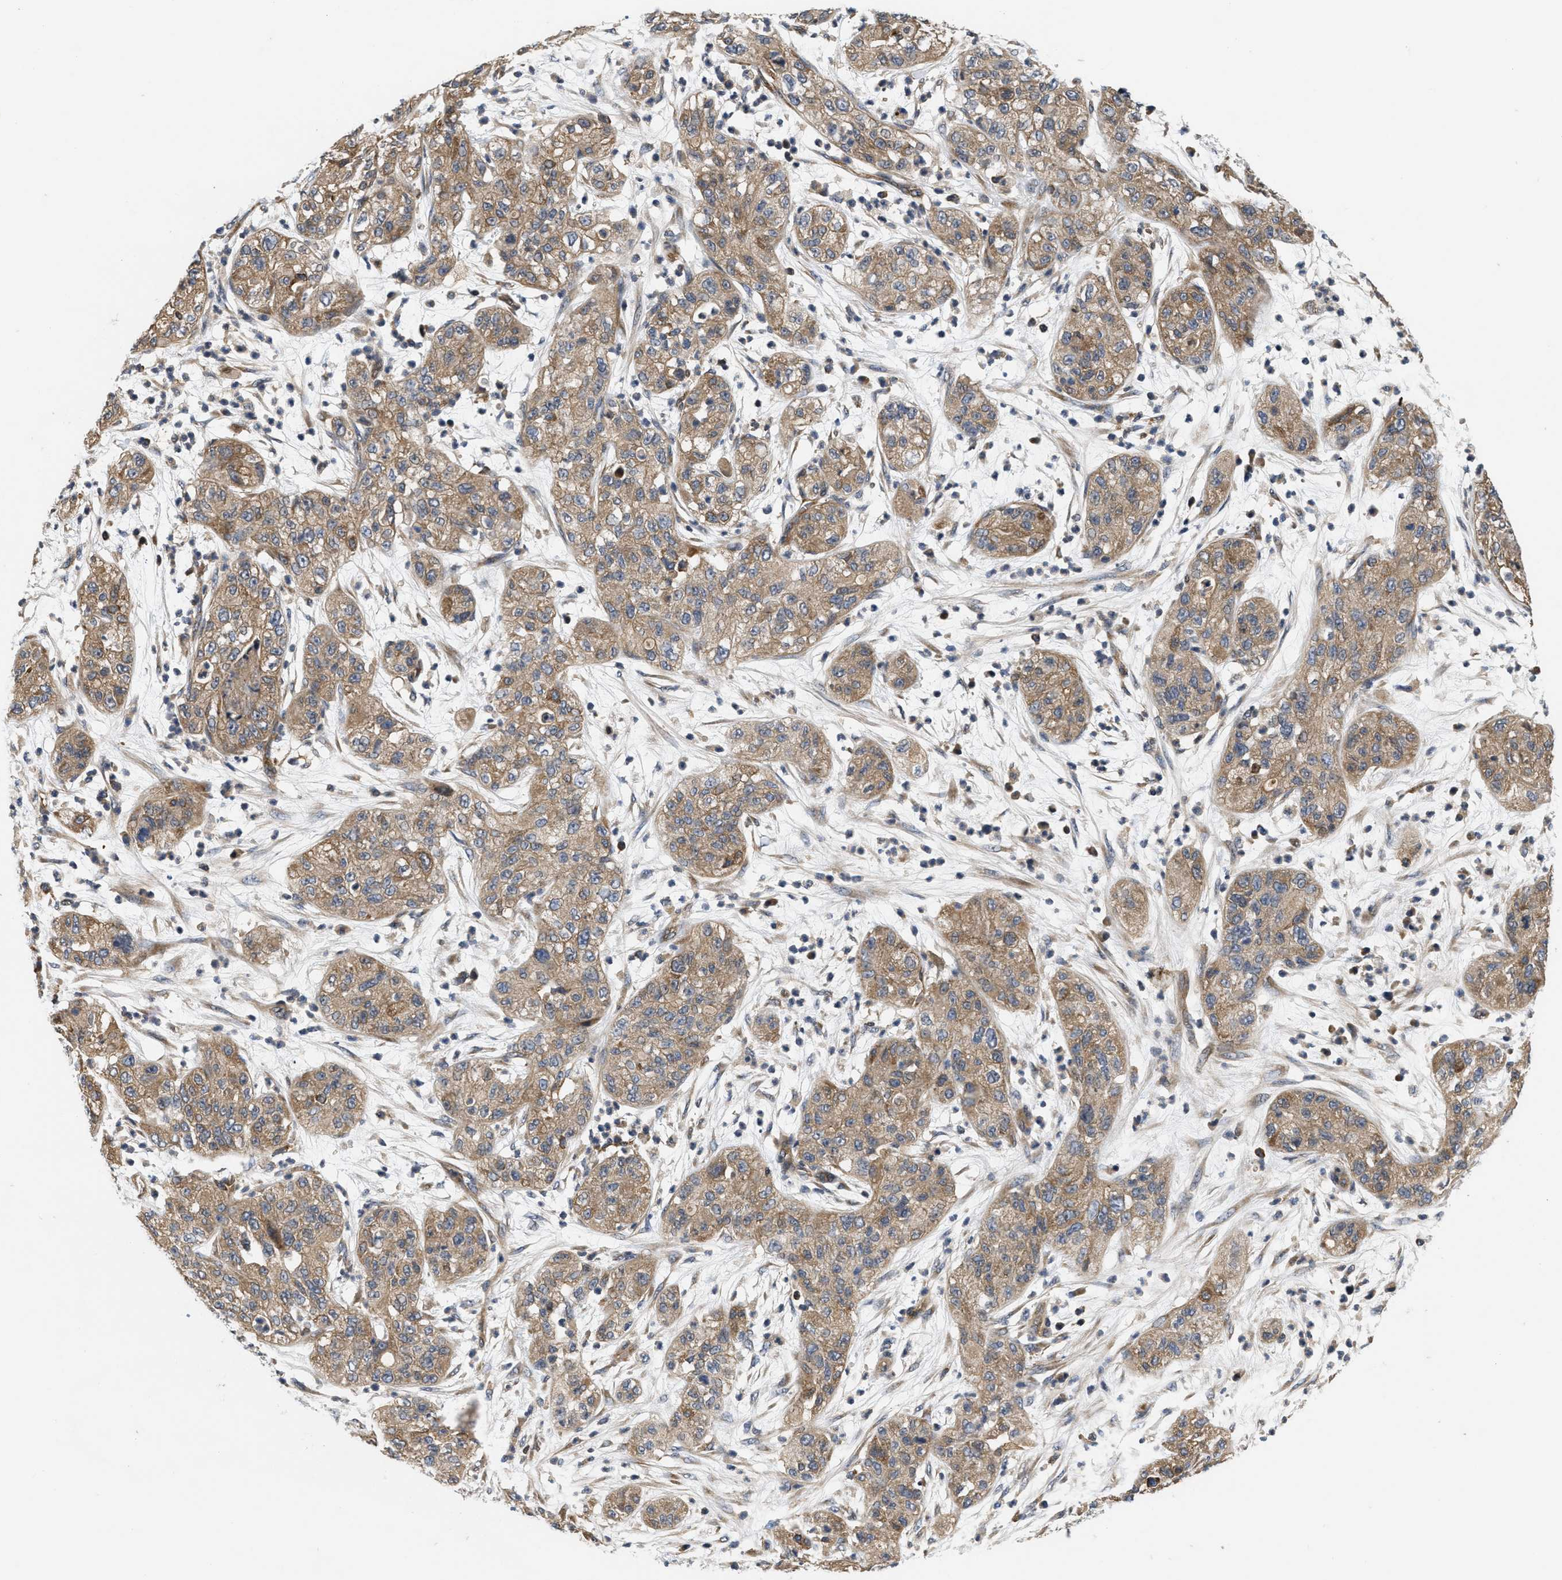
{"staining": {"intensity": "moderate", "quantity": ">75%", "location": "cytoplasmic/membranous"}, "tissue": "pancreatic cancer", "cell_type": "Tumor cells", "image_type": "cancer", "snomed": [{"axis": "morphology", "description": "Adenocarcinoma, NOS"}, {"axis": "topography", "description": "Pancreas"}], "caption": "There is medium levels of moderate cytoplasmic/membranous staining in tumor cells of adenocarcinoma (pancreatic), as demonstrated by immunohistochemical staining (brown color).", "gene": "HMGCR", "patient": {"sex": "female", "age": 78}}